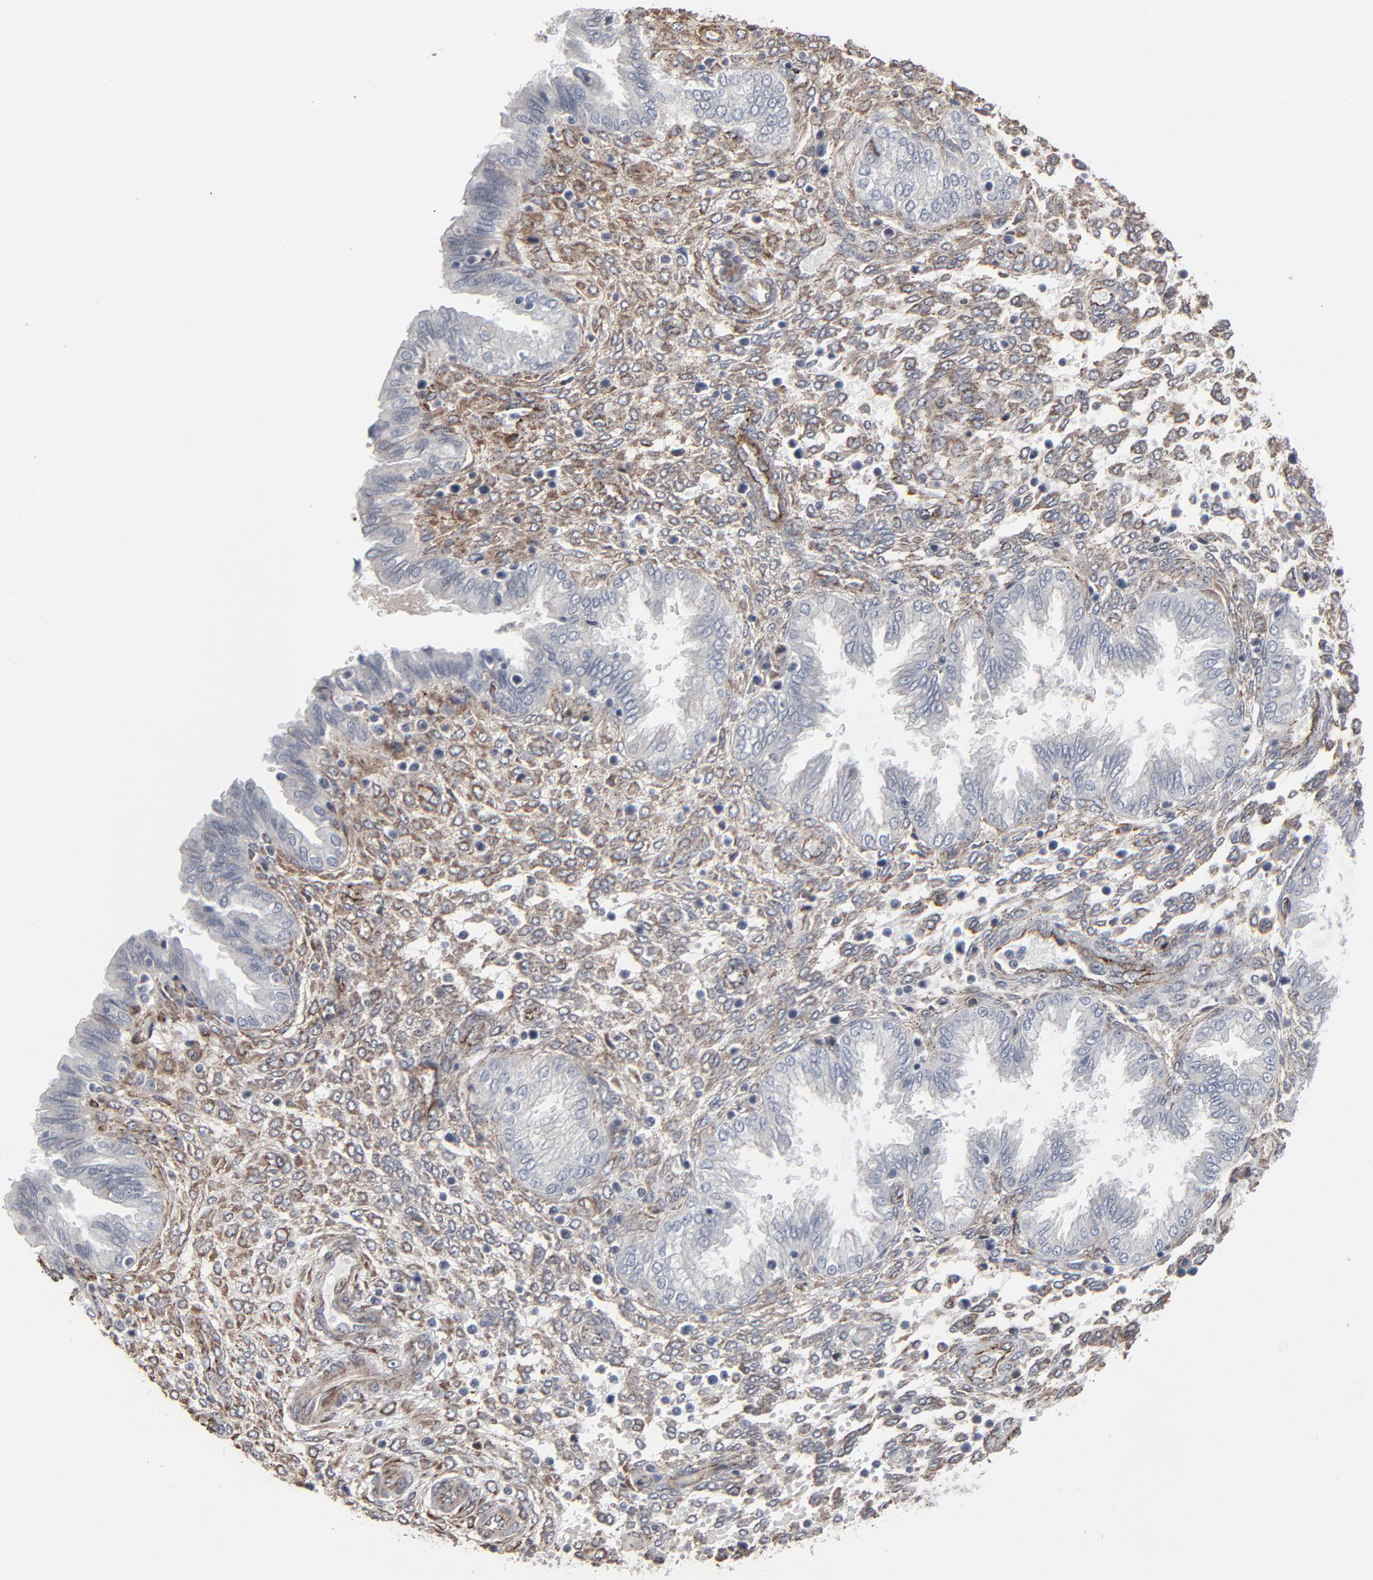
{"staining": {"intensity": "moderate", "quantity": ">75%", "location": "cytoplasmic/membranous"}, "tissue": "endometrium", "cell_type": "Cells in endometrial stroma", "image_type": "normal", "snomed": [{"axis": "morphology", "description": "Normal tissue, NOS"}, {"axis": "topography", "description": "Endometrium"}], "caption": "Immunohistochemical staining of benign endometrium shows >75% levels of moderate cytoplasmic/membranous protein expression in about >75% of cells in endometrial stroma.", "gene": "CTNND1", "patient": {"sex": "female", "age": 33}}